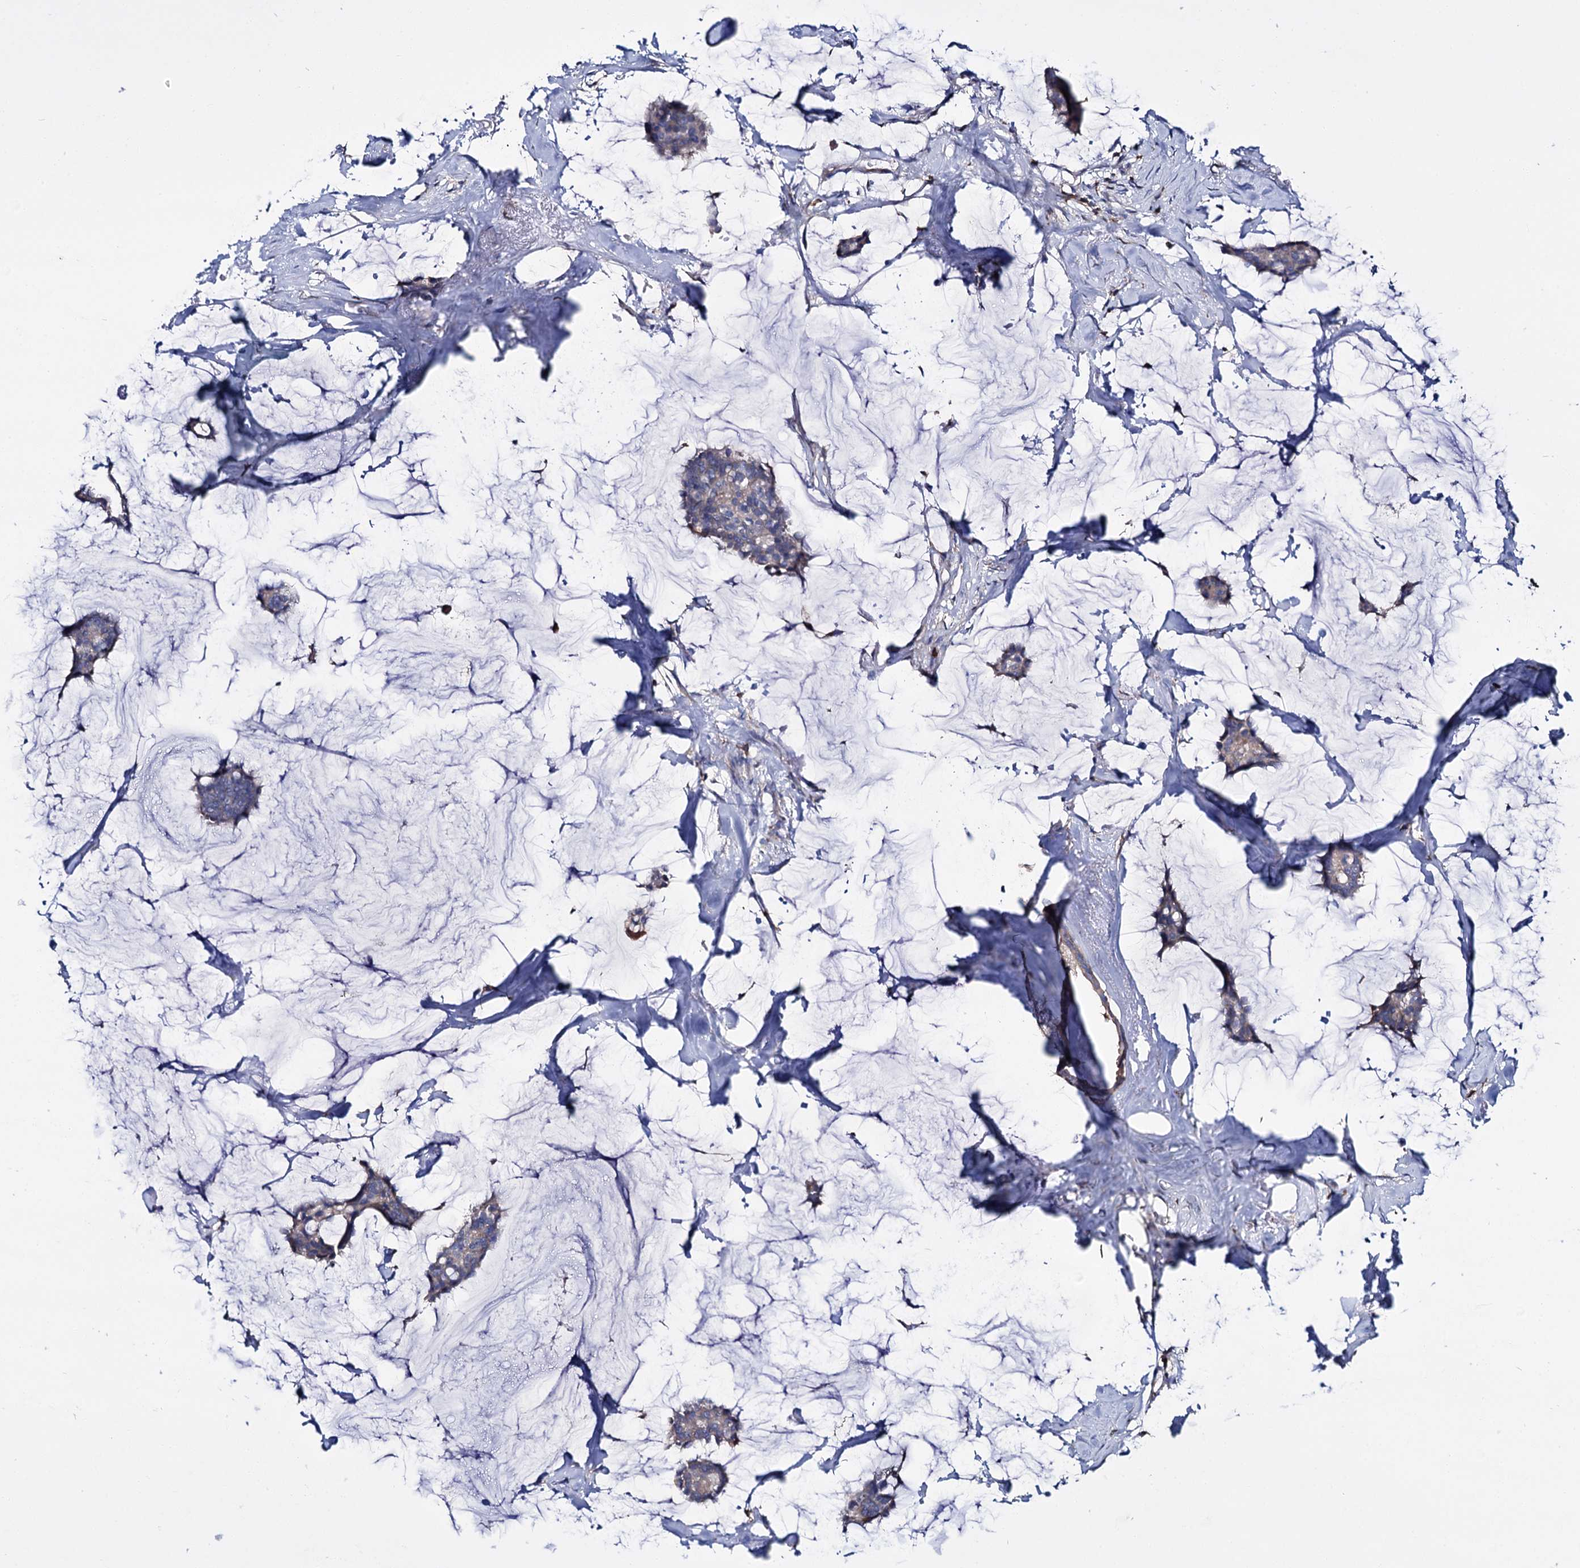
{"staining": {"intensity": "weak", "quantity": "25%-75%", "location": "cytoplasmic/membranous"}, "tissue": "breast cancer", "cell_type": "Tumor cells", "image_type": "cancer", "snomed": [{"axis": "morphology", "description": "Duct carcinoma"}, {"axis": "topography", "description": "Breast"}], "caption": "About 25%-75% of tumor cells in human breast cancer (intraductal carcinoma) reveal weak cytoplasmic/membranous protein staining as visualized by brown immunohistochemical staining.", "gene": "UBASH3B", "patient": {"sex": "female", "age": 93}}